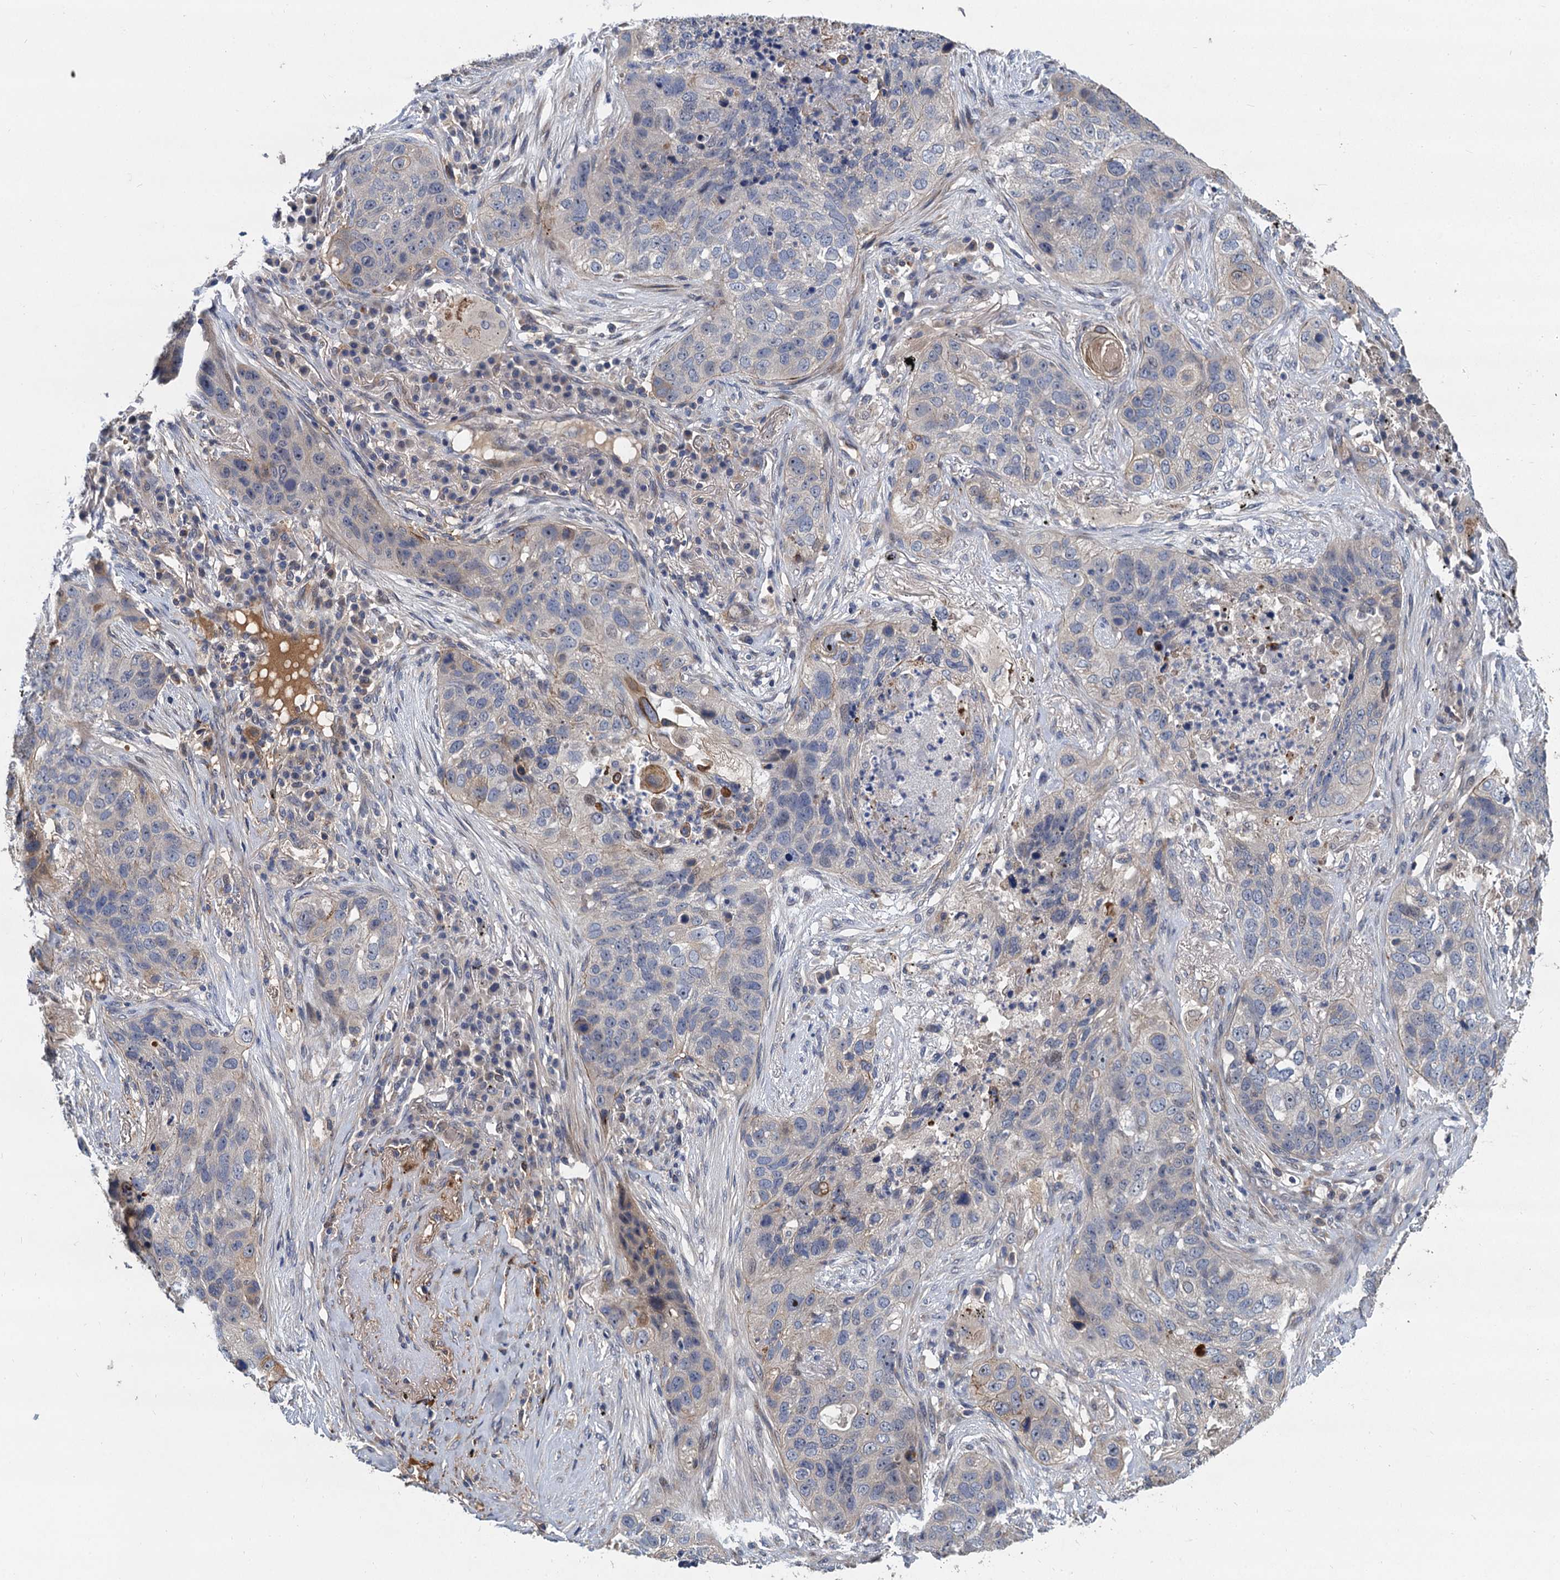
{"staining": {"intensity": "negative", "quantity": "none", "location": "none"}, "tissue": "lung cancer", "cell_type": "Tumor cells", "image_type": "cancer", "snomed": [{"axis": "morphology", "description": "Squamous cell carcinoma, NOS"}, {"axis": "topography", "description": "Lung"}], "caption": "Immunohistochemistry (IHC) micrograph of squamous cell carcinoma (lung) stained for a protein (brown), which exhibits no staining in tumor cells. Nuclei are stained in blue.", "gene": "TRAF7", "patient": {"sex": "female", "age": 63}}